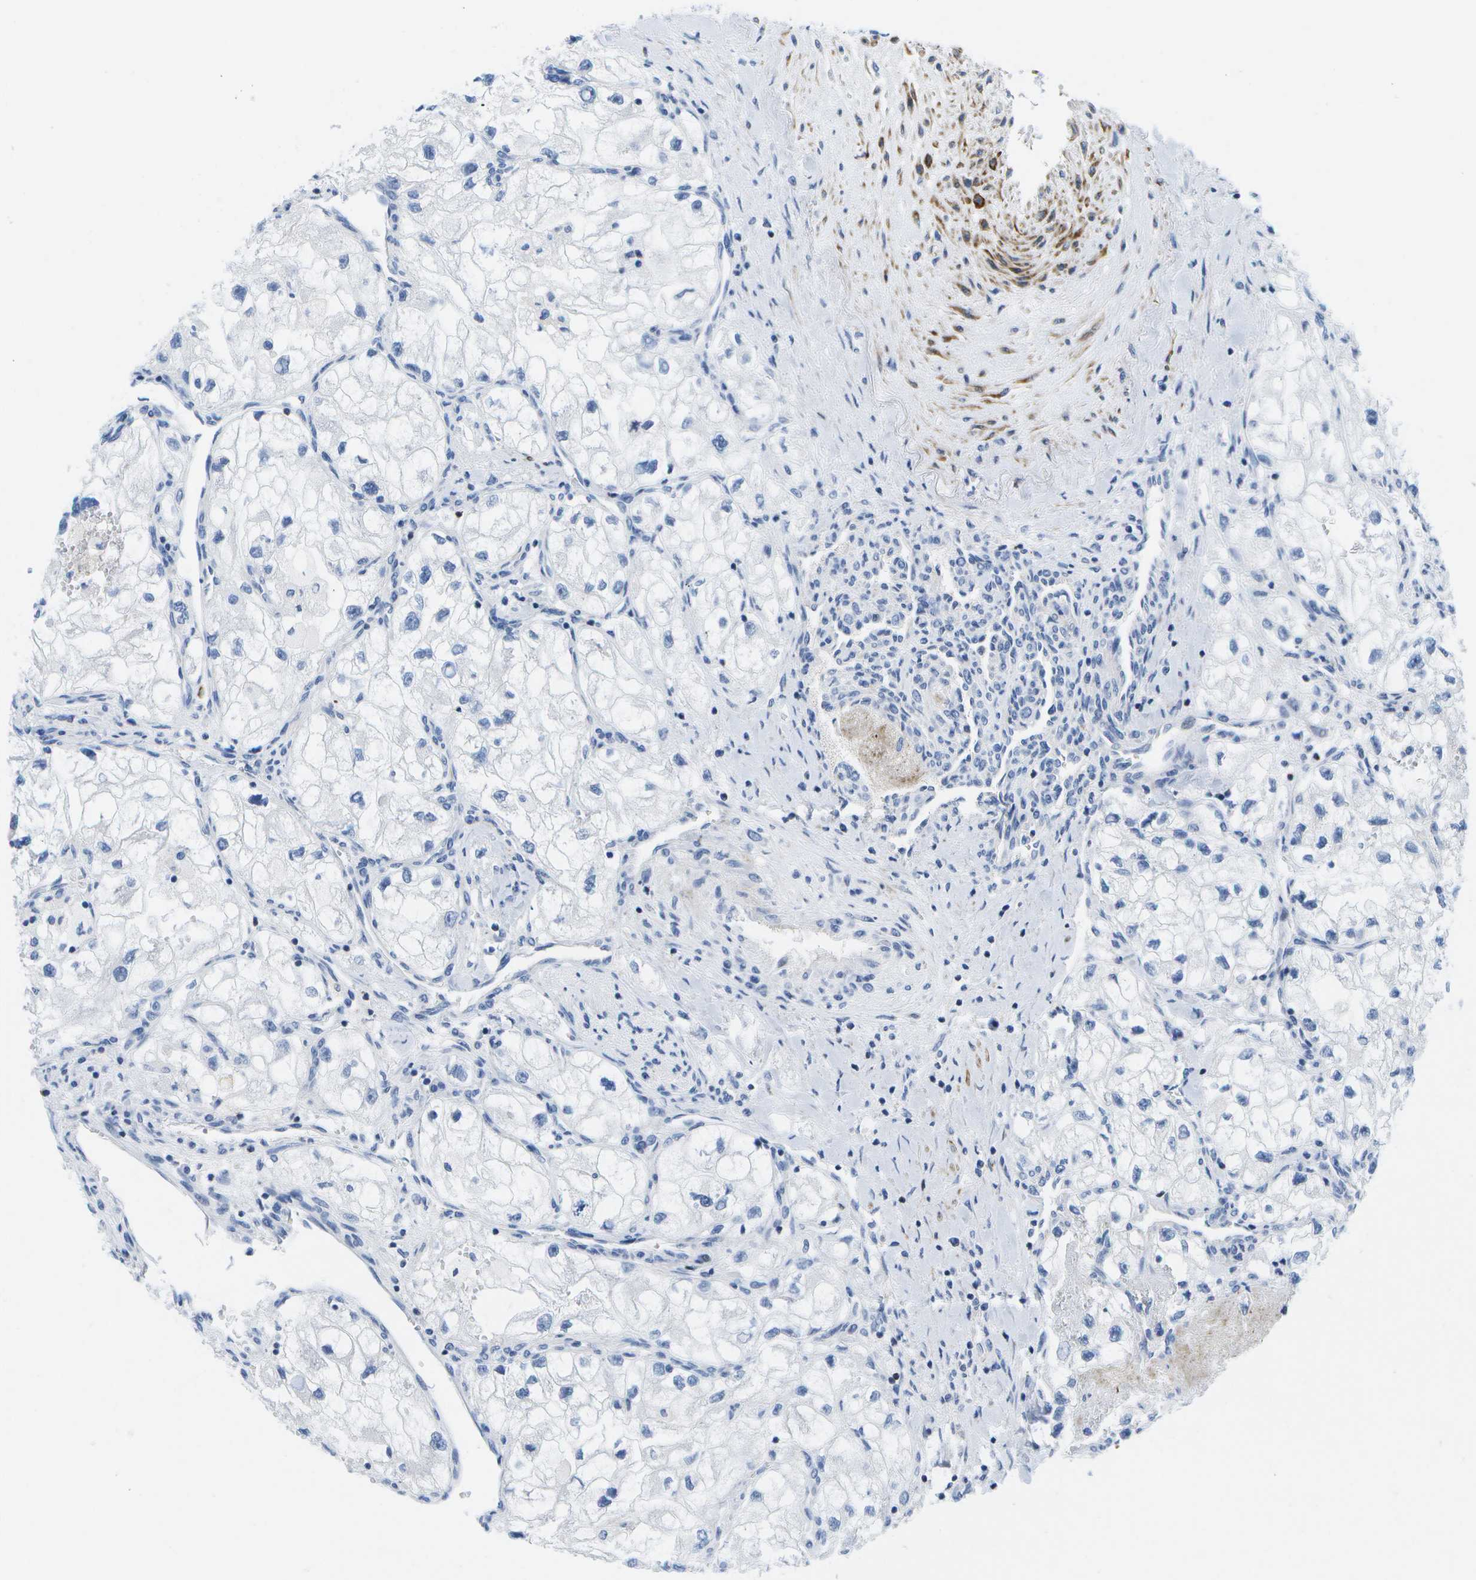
{"staining": {"intensity": "negative", "quantity": "none", "location": "none"}, "tissue": "renal cancer", "cell_type": "Tumor cells", "image_type": "cancer", "snomed": [{"axis": "morphology", "description": "Adenocarcinoma, NOS"}, {"axis": "topography", "description": "Kidney"}], "caption": "There is no significant expression in tumor cells of adenocarcinoma (renal).", "gene": "ADGRG6", "patient": {"sex": "female", "age": 70}}